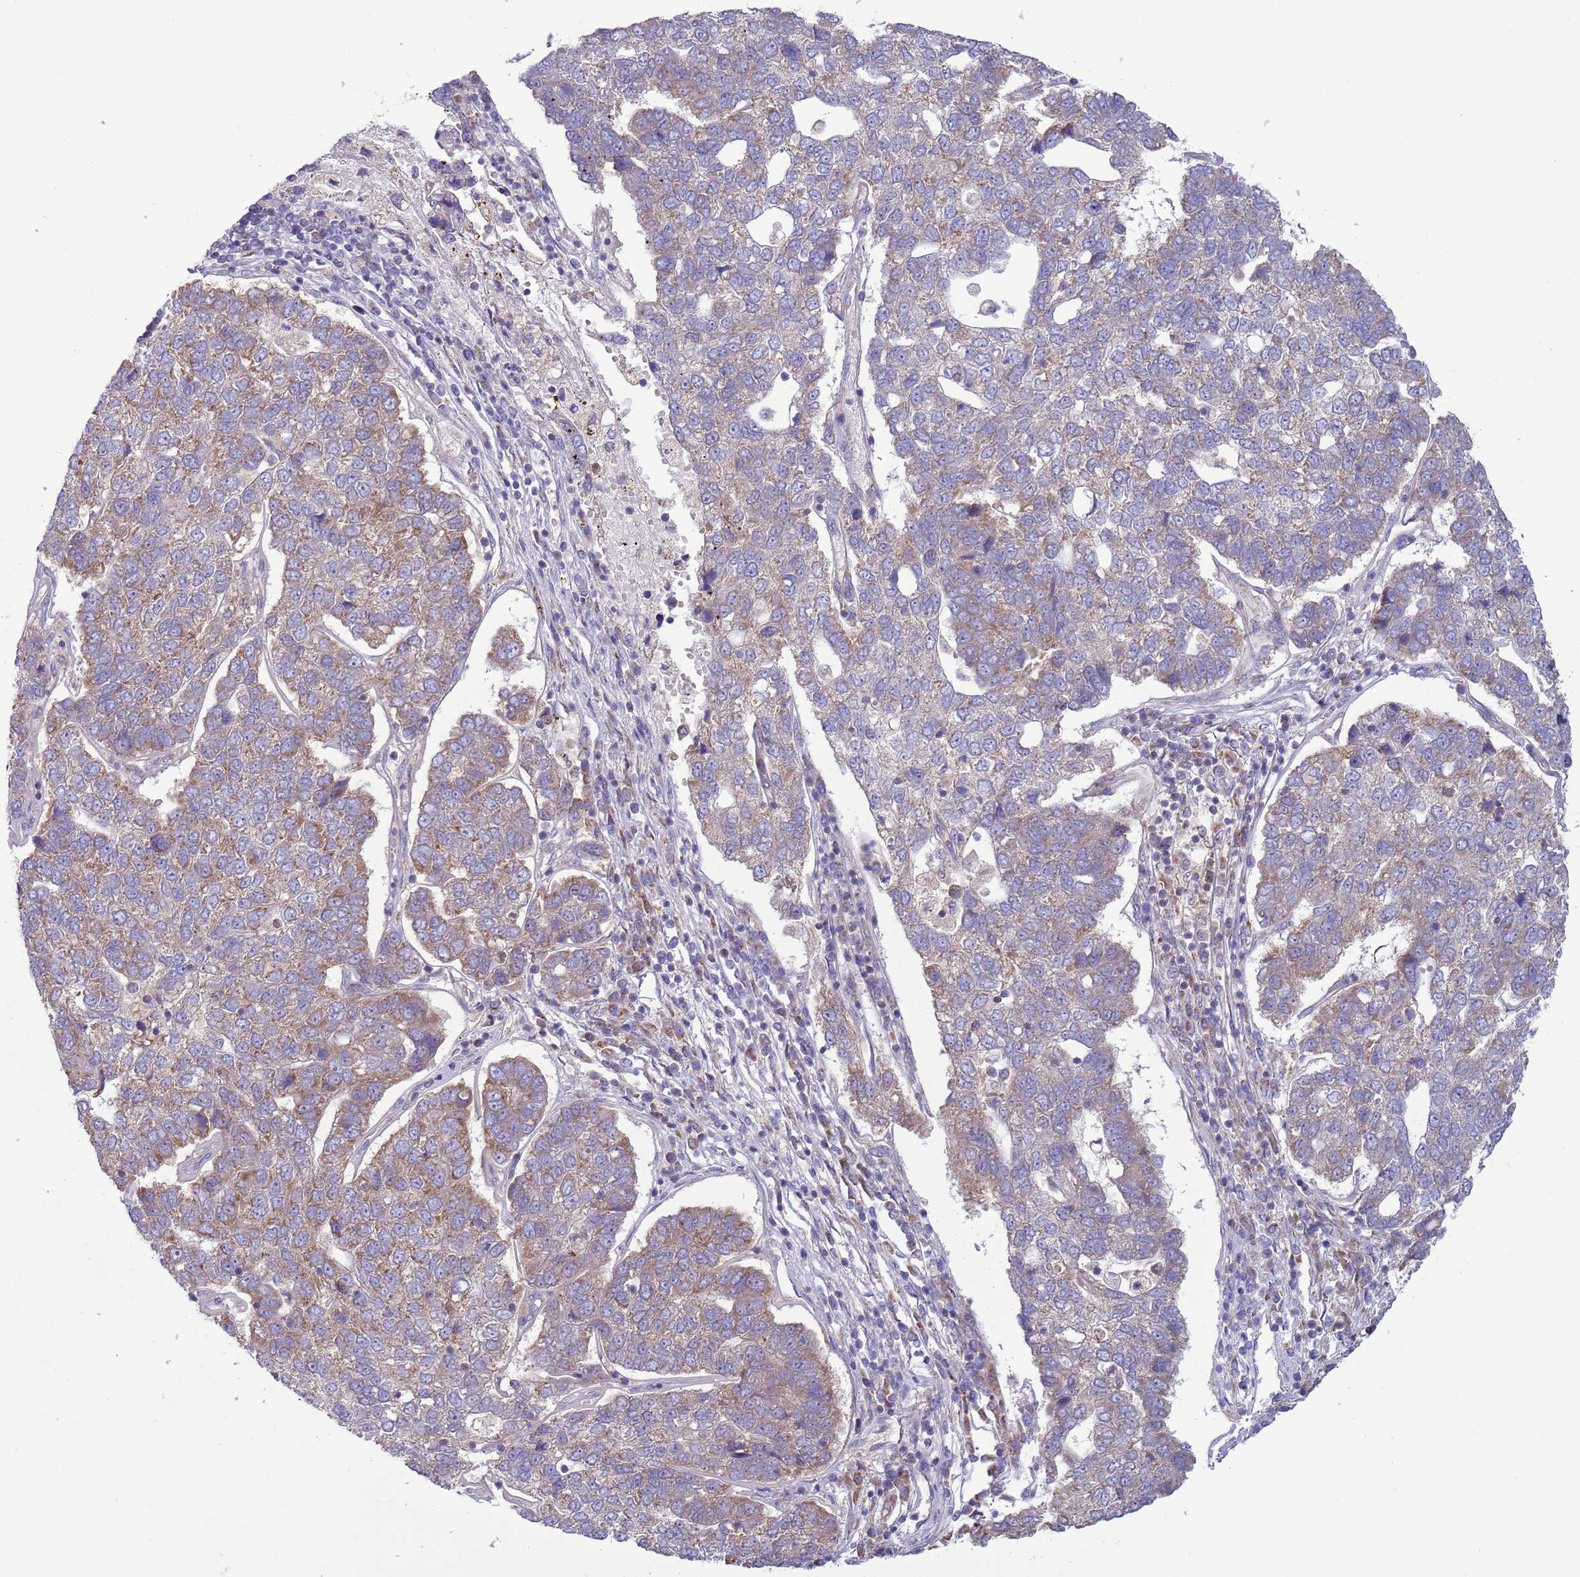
{"staining": {"intensity": "moderate", "quantity": "<25%", "location": "cytoplasmic/membranous"}, "tissue": "pancreatic cancer", "cell_type": "Tumor cells", "image_type": "cancer", "snomed": [{"axis": "morphology", "description": "Adenocarcinoma, NOS"}, {"axis": "topography", "description": "Pancreas"}], "caption": "This histopathology image shows IHC staining of human pancreatic cancer, with low moderate cytoplasmic/membranous positivity in about <25% of tumor cells.", "gene": "UQCRQ", "patient": {"sex": "female", "age": 61}}